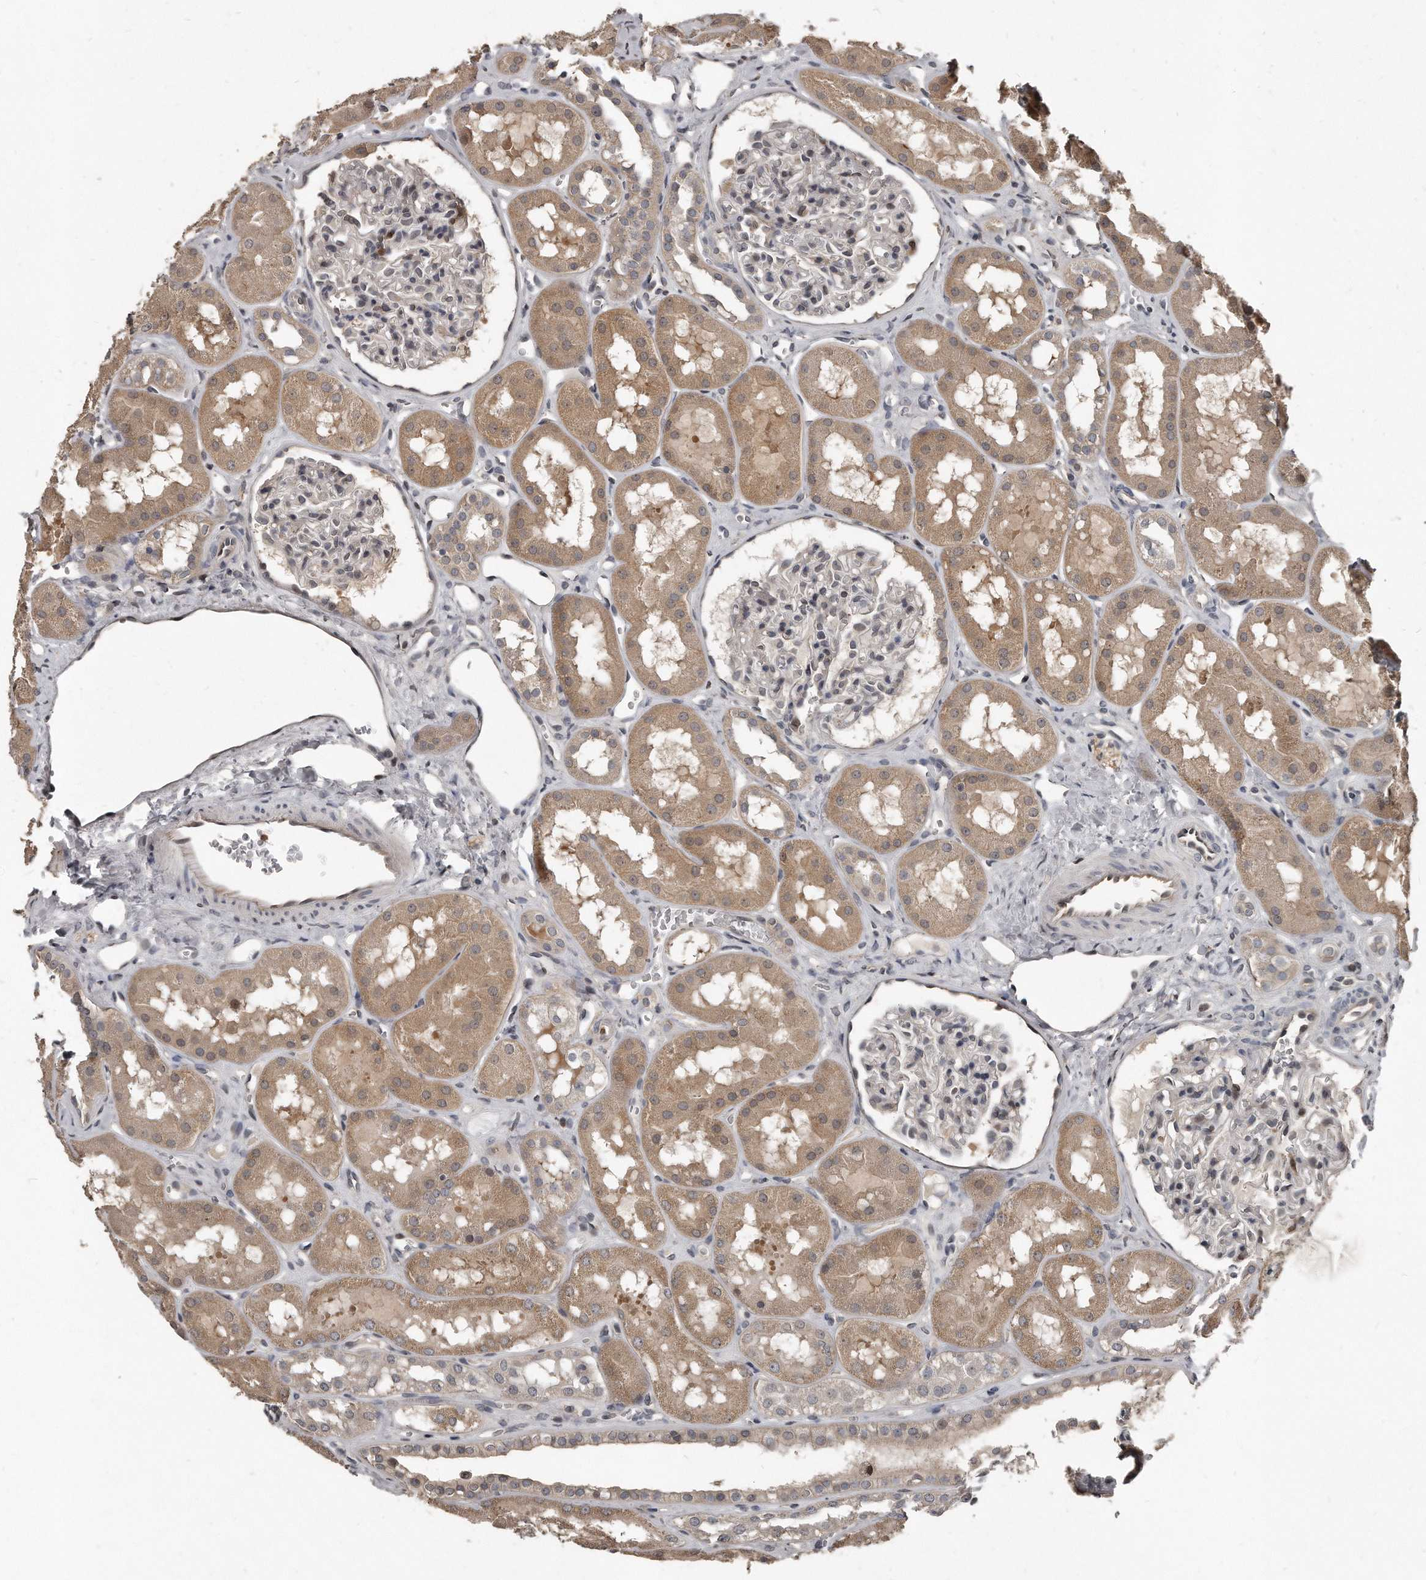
{"staining": {"intensity": "negative", "quantity": "none", "location": "none"}, "tissue": "kidney", "cell_type": "Cells in glomeruli", "image_type": "normal", "snomed": [{"axis": "morphology", "description": "Normal tissue, NOS"}, {"axis": "topography", "description": "Kidney"}], "caption": "A high-resolution micrograph shows IHC staining of normal kidney, which shows no significant staining in cells in glomeruli.", "gene": "GCH1", "patient": {"sex": "male", "age": 16}}